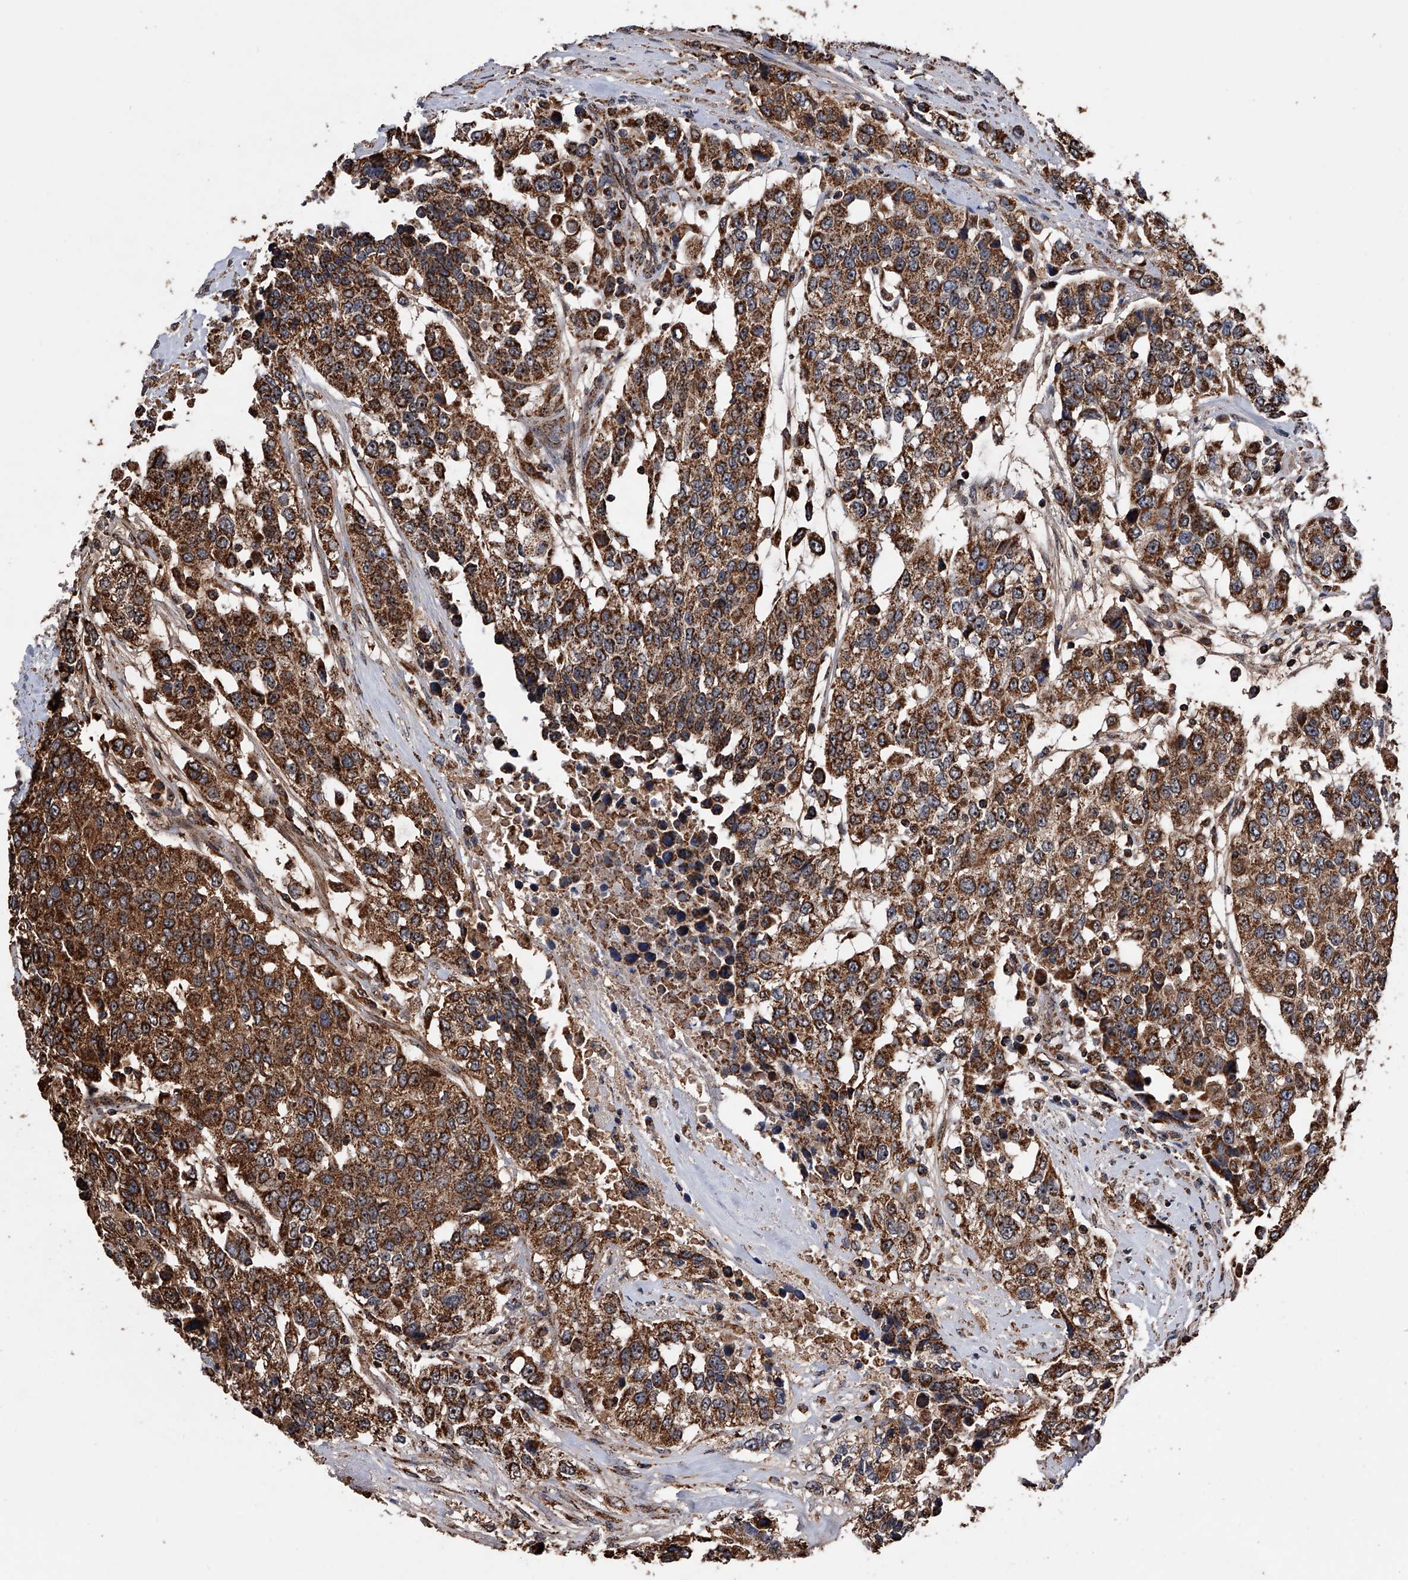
{"staining": {"intensity": "strong", "quantity": ">75%", "location": "cytoplasmic/membranous,nuclear"}, "tissue": "urothelial cancer", "cell_type": "Tumor cells", "image_type": "cancer", "snomed": [{"axis": "morphology", "description": "Urothelial carcinoma, High grade"}, {"axis": "topography", "description": "Urinary bladder"}], "caption": "Urothelial cancer stained with a protein marker demonstrates strong staining in tumor cells.", "gene": "SMPDL3A", "patient": {"sex": "female", "age": 80}}